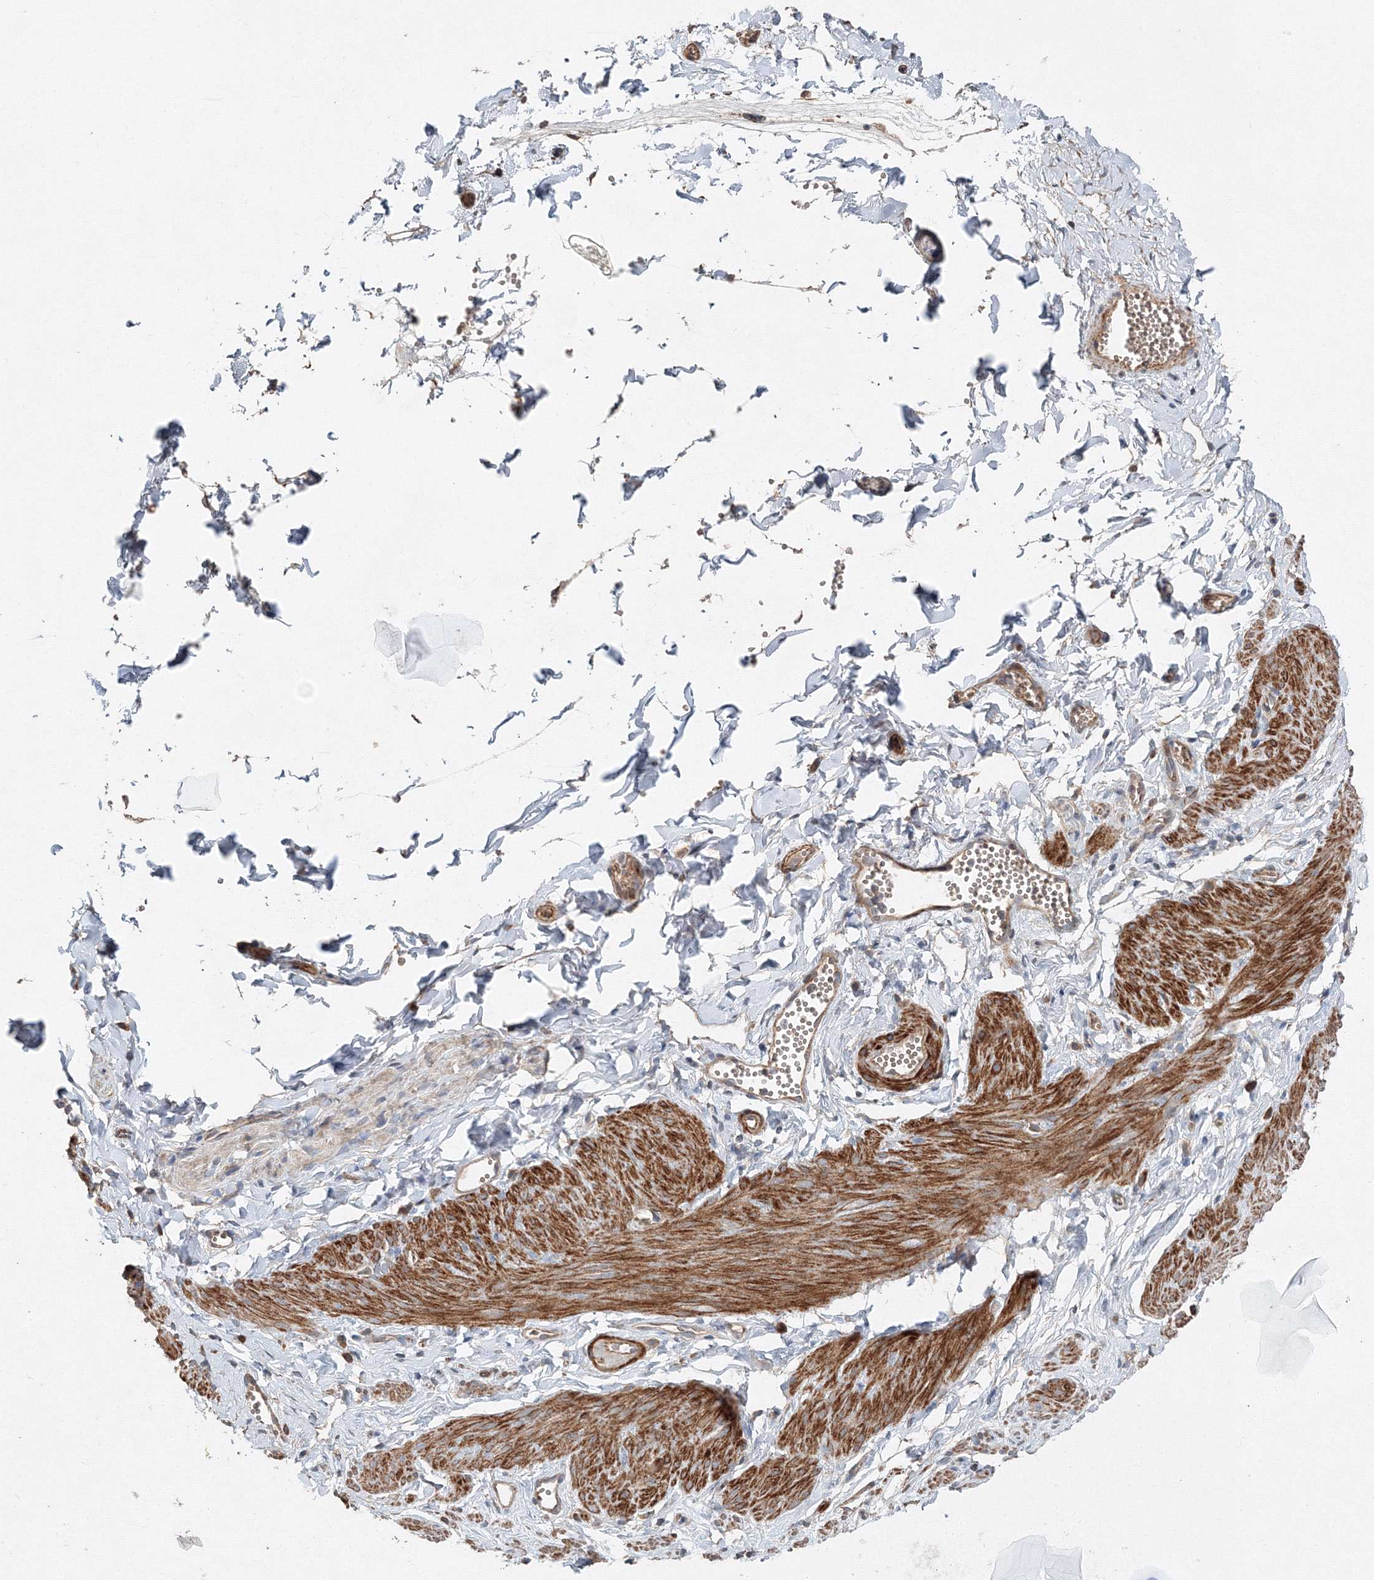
{"staining": {"intensity": "weak", "quantity": ">75%", "location": "cytoplasmic/membranous"}, "tissue": "adipose tissue", "cell_type": "Adipocytes", "image_type": "normal", "snomed": [{"axis": "morphology", "description": "Normal tissue, NOS"}, {"axis": "topography", "description": "Gallbladder"}, {"axis": "topography", "description": "Peripheral nerve tissue"}], "caption": "Protein staining of benign adipose tissue exhibits weak cytoplasmic/membranous staining in about >75% of adipocytes.", "gene": "NALF2", "patient": {"sex": "male", "age": 38}}